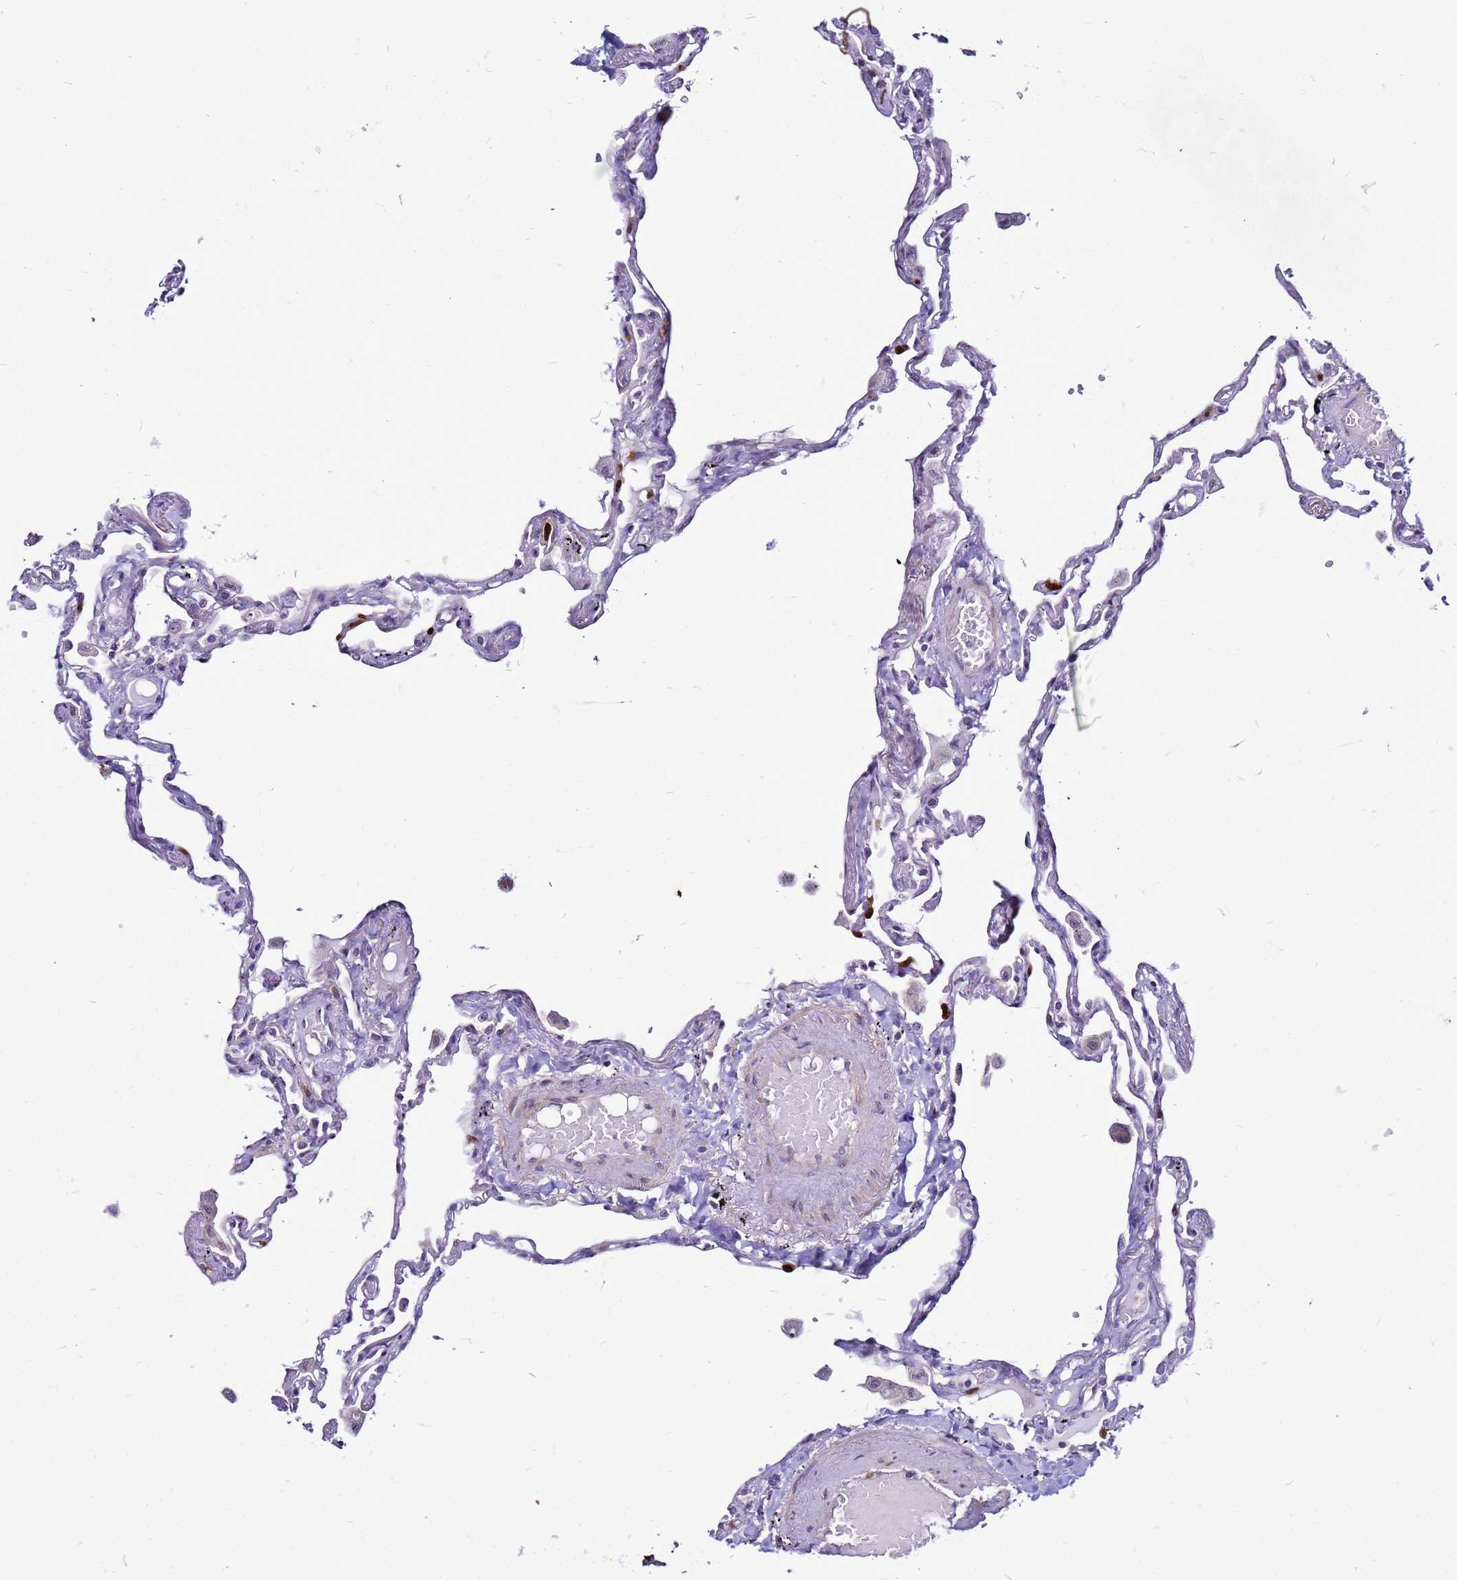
{"staining": {"intensity": "negative", "quantity": "none", "location": "none"}, "tissue": "lung", "cell_type": "Alveolar cells", "image_type": "normal", "snomed": [{"axis": "morphology", "description": "Normal tissue, NOS"}, {"axis": "topography", "description": "Lung"}], "caption": "IHC of benign human lung reveals no expression in alveolar cells.", "gene": "VPS4B", "patient": {"sex": "female", "age": 67}}